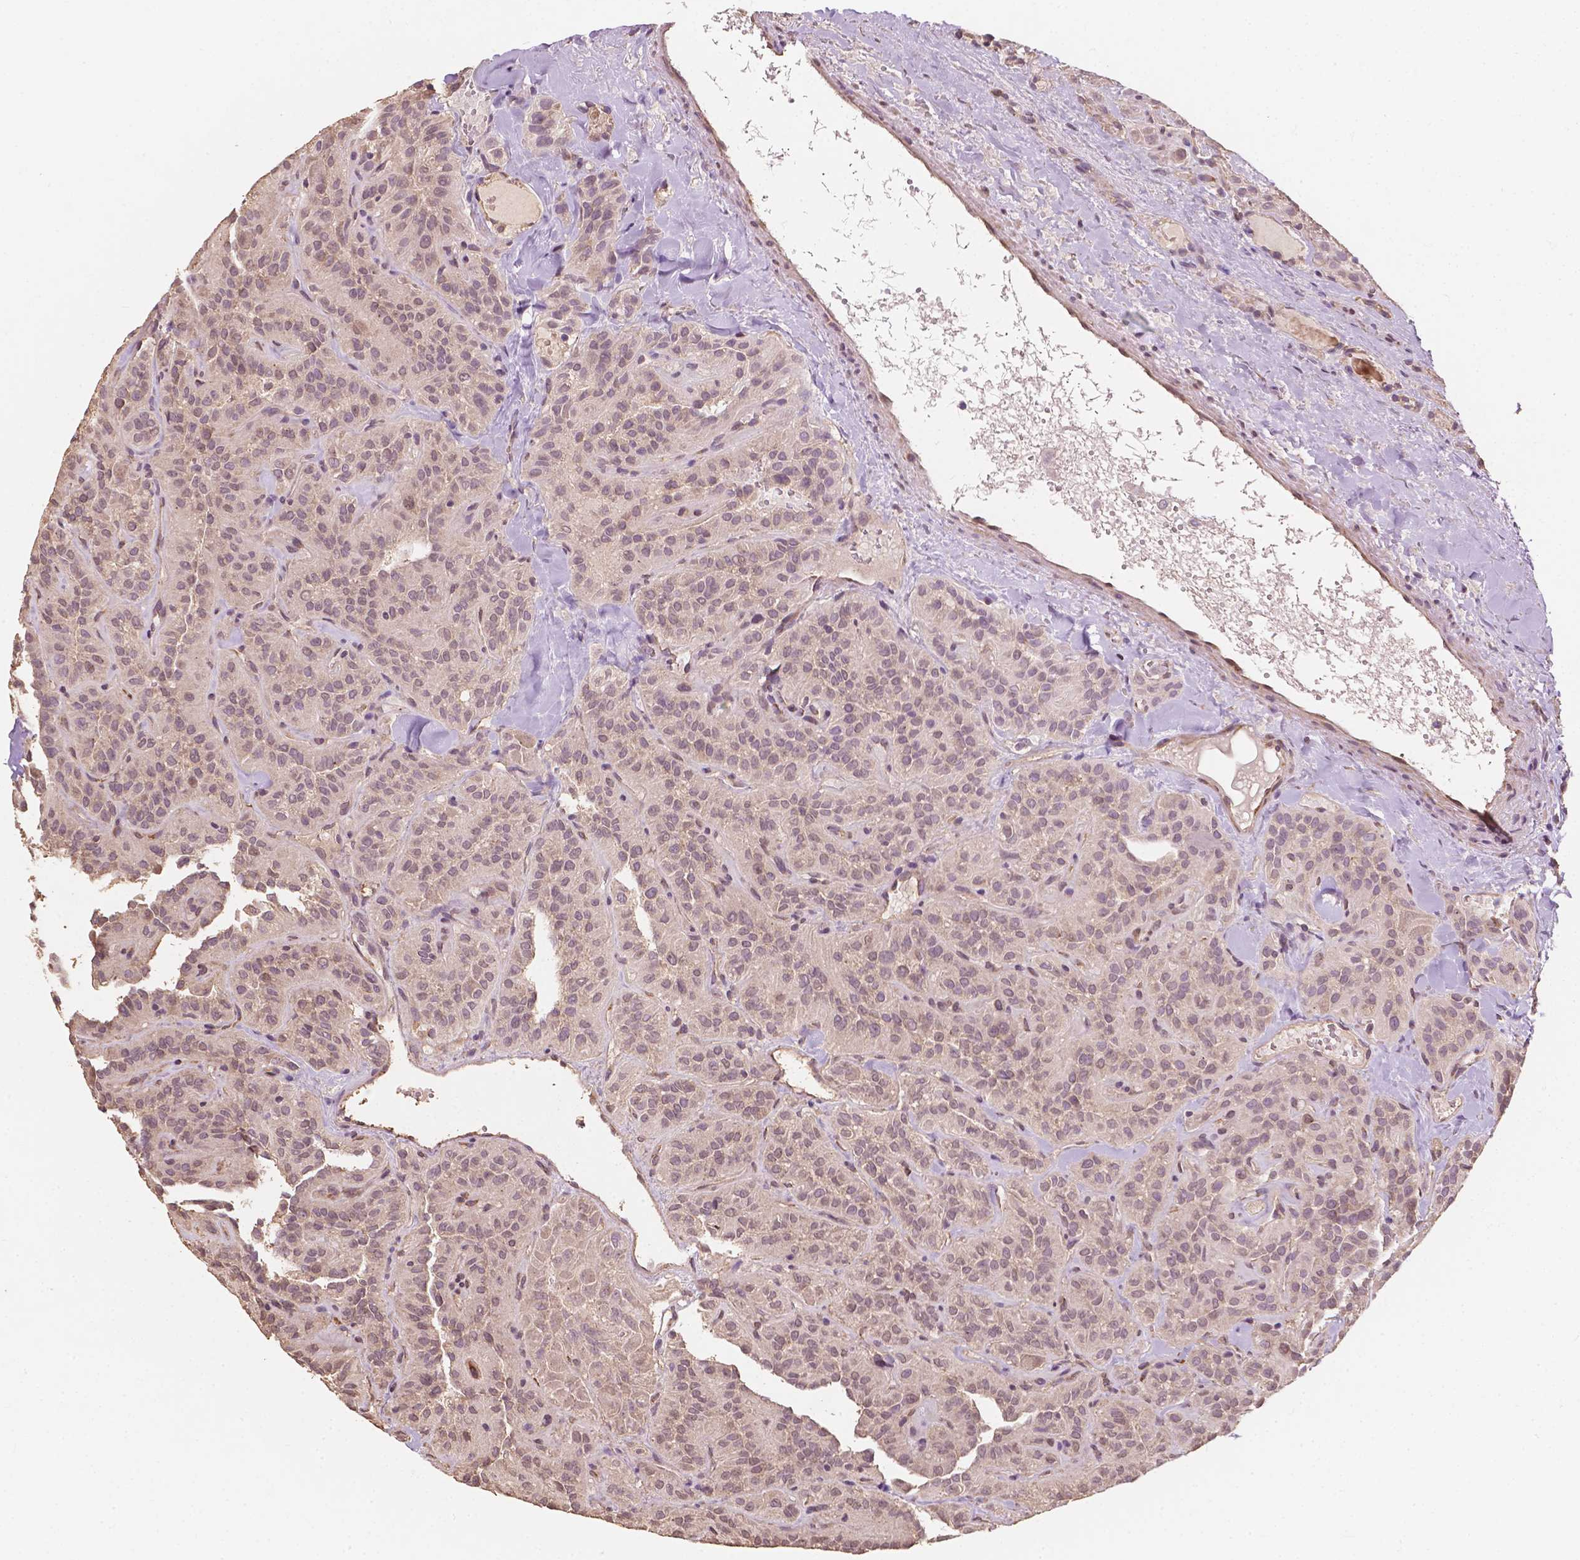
{"staining": {"intensity": "weak", "quantity": "<25%", "location": "nuclear"}, "tissue": "thyroid cancer", "cell_type": "Tumor cells", "image_type": "cancer", "snomed": [{"axis": "morphology", "description": "Papillary adenocarcinoma, NOS"}, {"axis": "topography", "description": "Thyroid gland"}], "caption": "The immunohistochemistry histopathology image has no significant positivity in tumor cells of papillary adenocarcinoma (thyroid) tissue.", "gene": "G3BP1", "patient": {"sex": "female", "age": 45}}